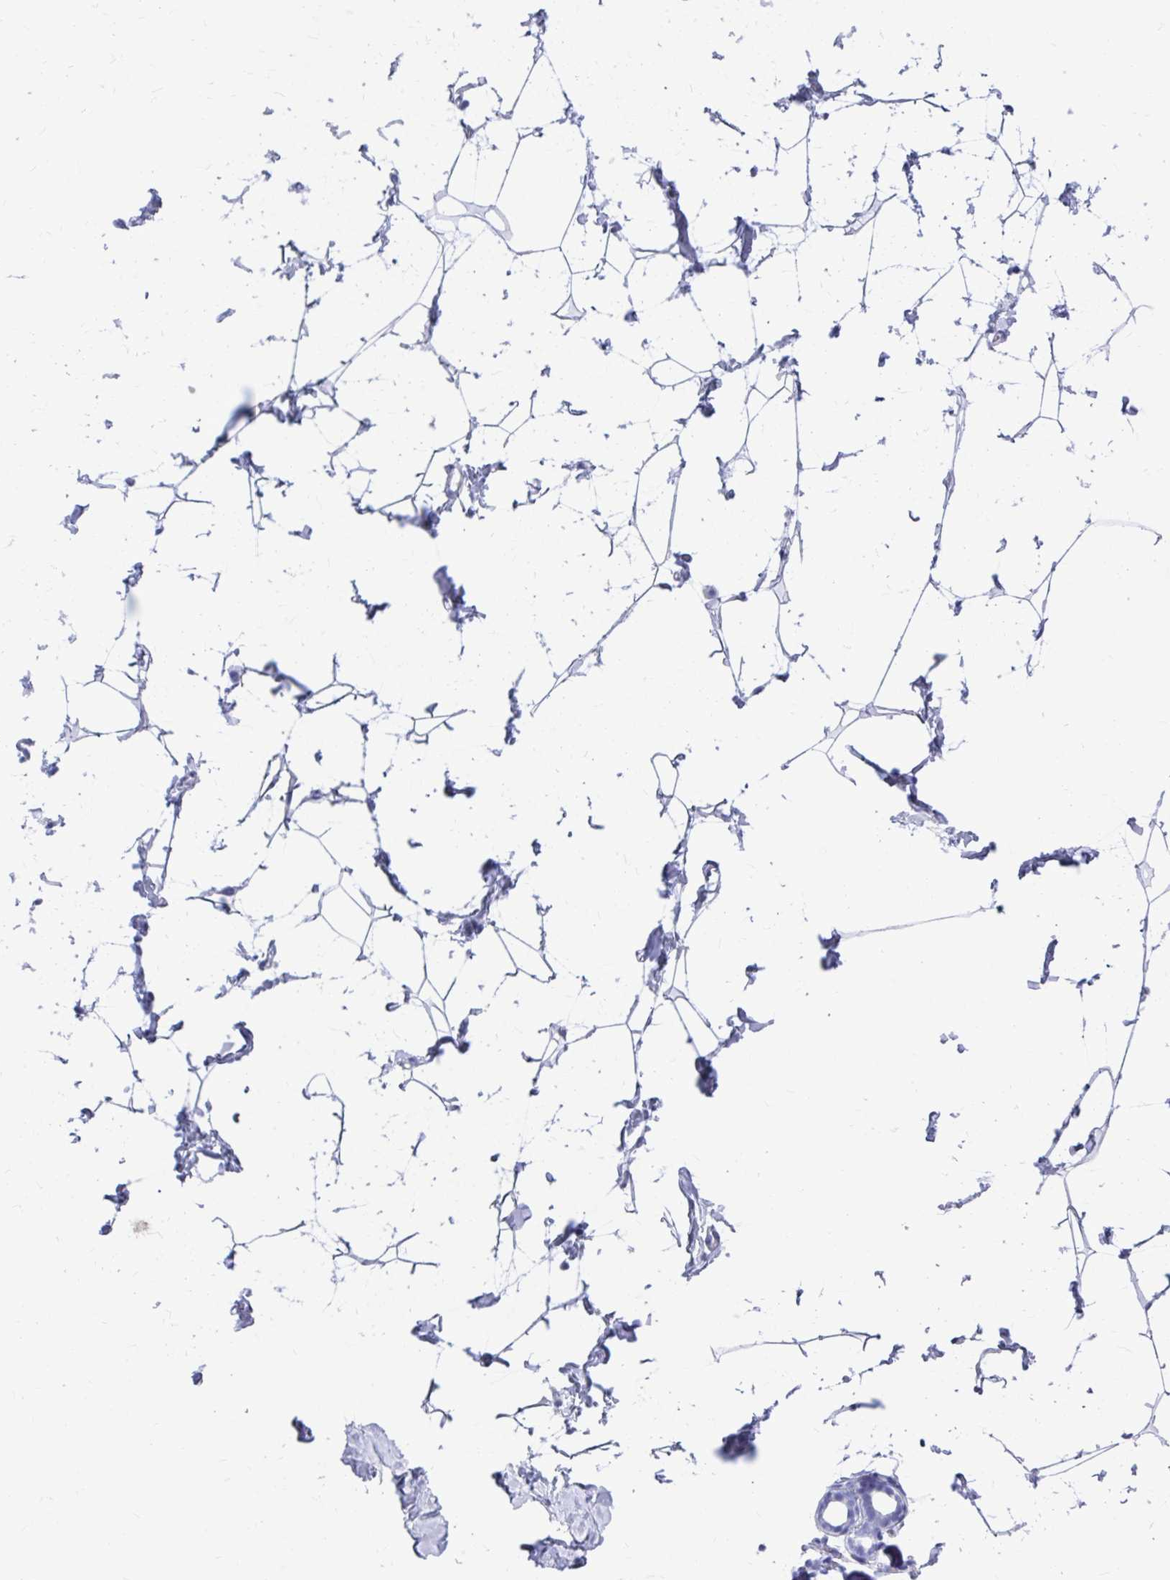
{"staining": {"intensity": "negative", "quantity": "none", "location": "none"}, "tissue": "breast", "cell_type": "Adipocytes", "image_type": "normal", "snomed": [{"axis": "morphology", "description": "Normal tissue, NOS"}, {"axis": "topography", "description": "Breast"}], "caption": "A photomicrograph of breast stained for a protein reveals no brown staining in adipocytes. Brightfield microscopy of immunohistochemistry (IHC) stained with DAB (3,3'-diaminobenzidine) (brown) and hematoxylin (blue), captured at high magnification.", "gene": "DPEP3", "patient": {"sex": "female", "age": 32}}